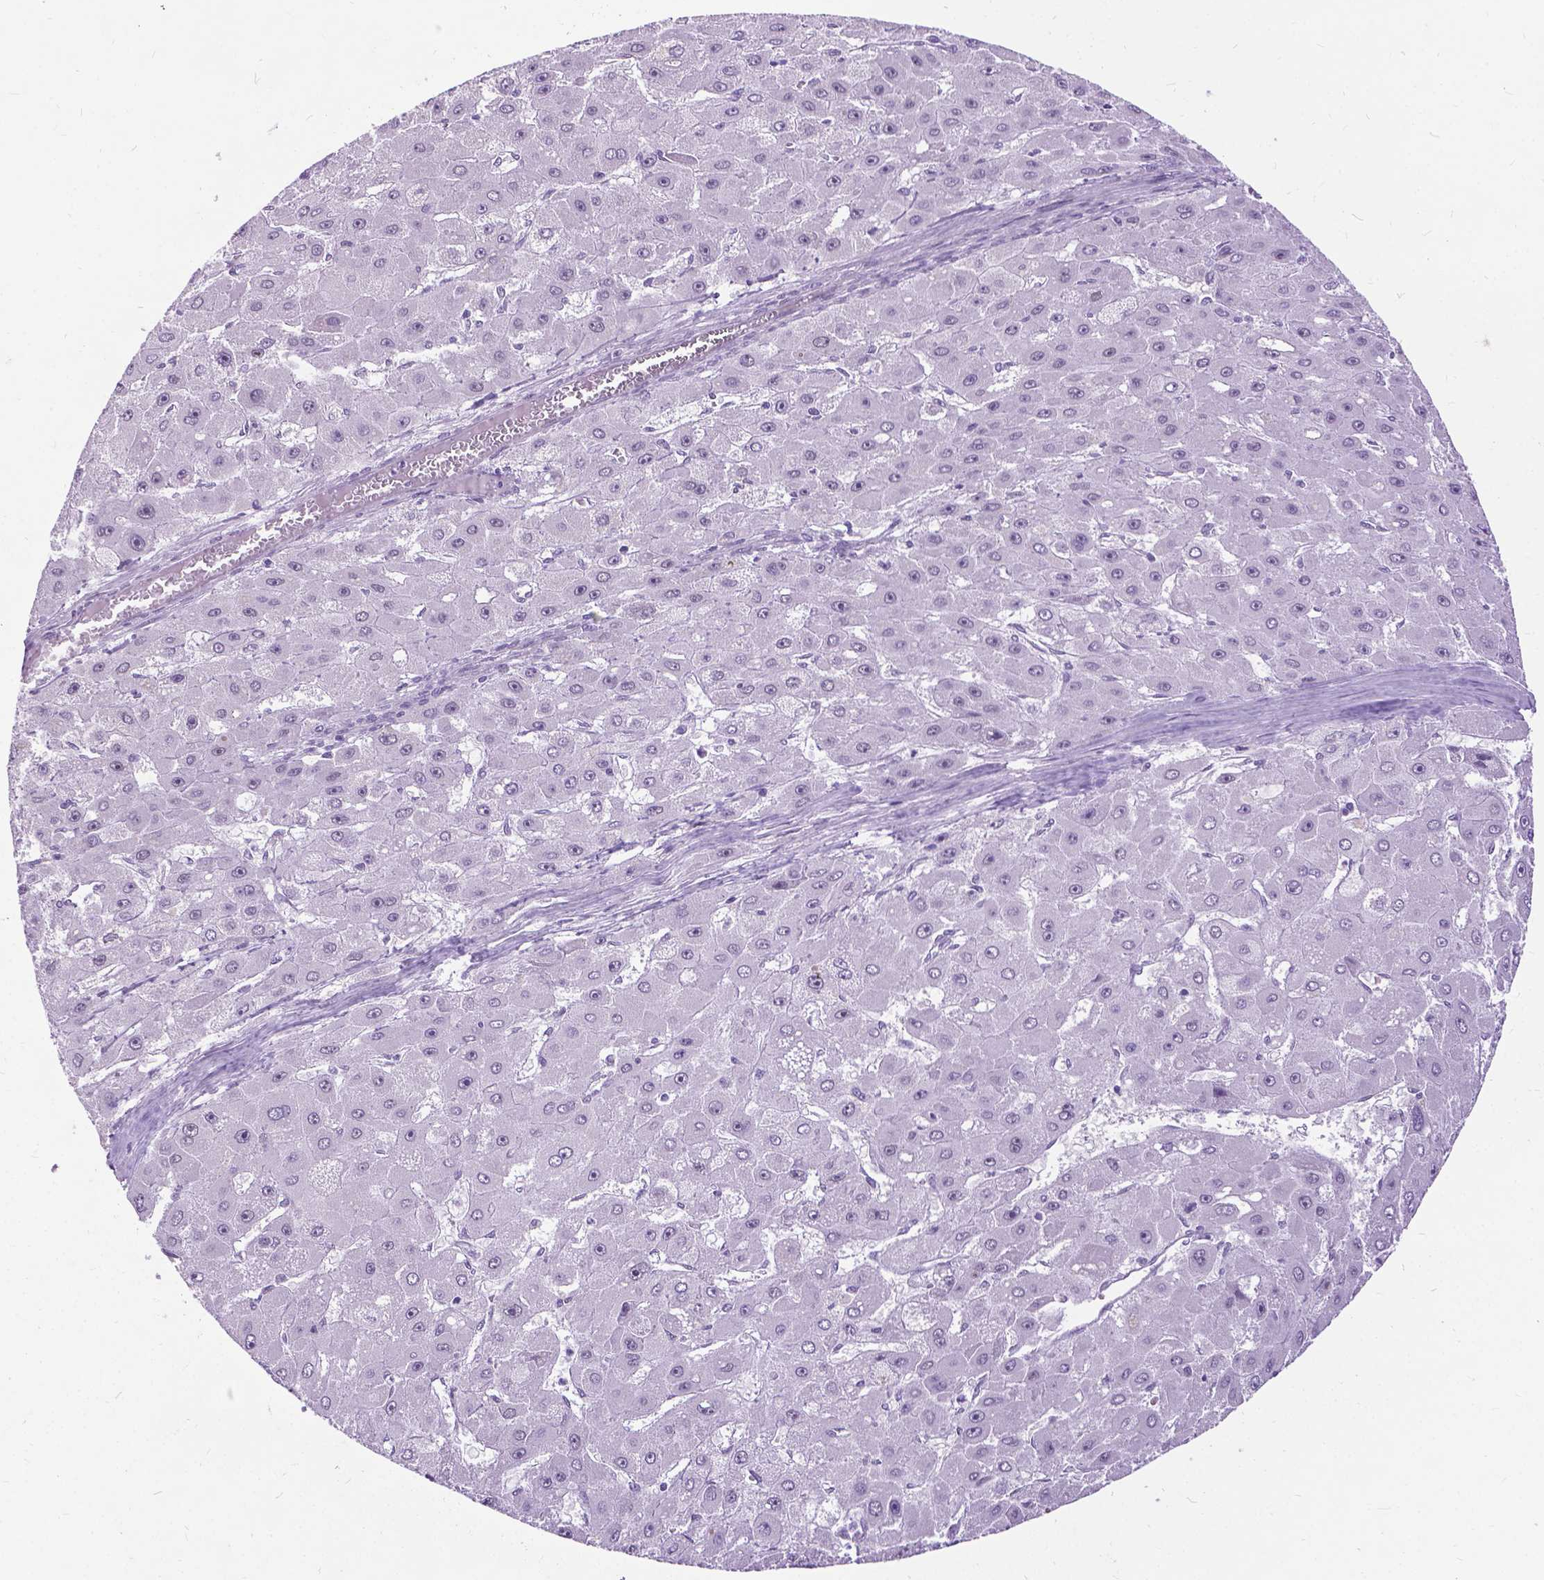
{"staining": {"intensity": "negative", "quantity": "none", "location": "none"}, "tissue": "liver cancer", "cell_type": "Tumor cells", "image_type": "cancer", "snomed": [{"axis": "morphology", "description": "Carcinoma, Hepatocellular, NOS"}, {"axis": "topography", "description": "Liver"}], "caption": "This is an immunohistochemistry image of human hepatocellular carcinoma (liver). There is no positivity in tumor cells.", "gene": "PROB1", "patient": {"sex": "female", "age": 25}}